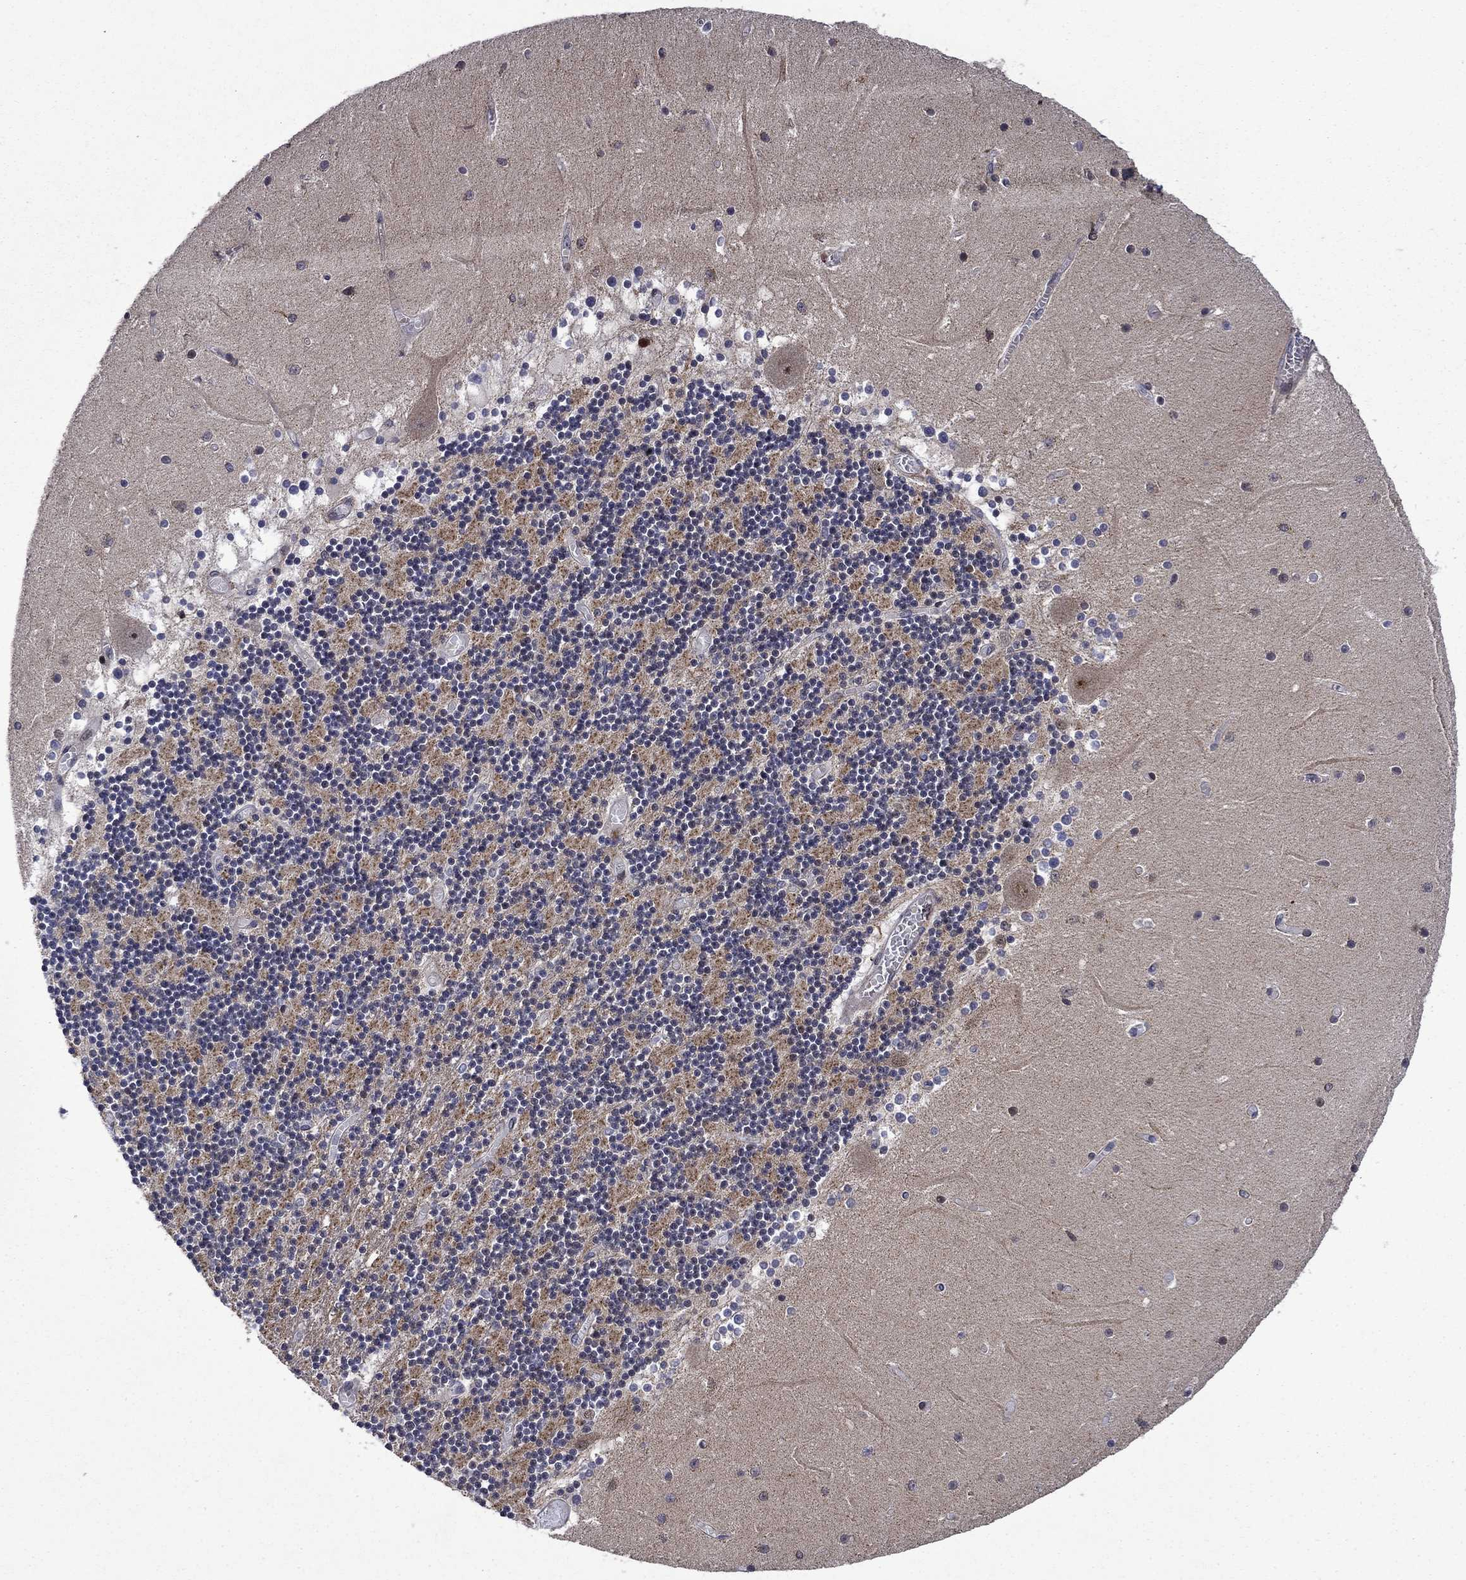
{"staining": {"intensity": "moderate", "quantity": "<25%", "location": "nuclear"}, "tissue": "cerebellum", "cell_type": "Cells in granular layer", "image_type": "normal", "snomed": [{"axis": "morphology", "description": "Normal tissue, NOS"}, {"axis": "topography", "description": "Cerebellum"}], "caption": "An immunohistochemistry (IHC) image of normal tissue is shown. Protein staining in brown shows moderate nuclear positivity in cerebellum within cells in granular layer.", "gene": "AGTPBP1", "patient": {"sex": "female", "age": 28}}